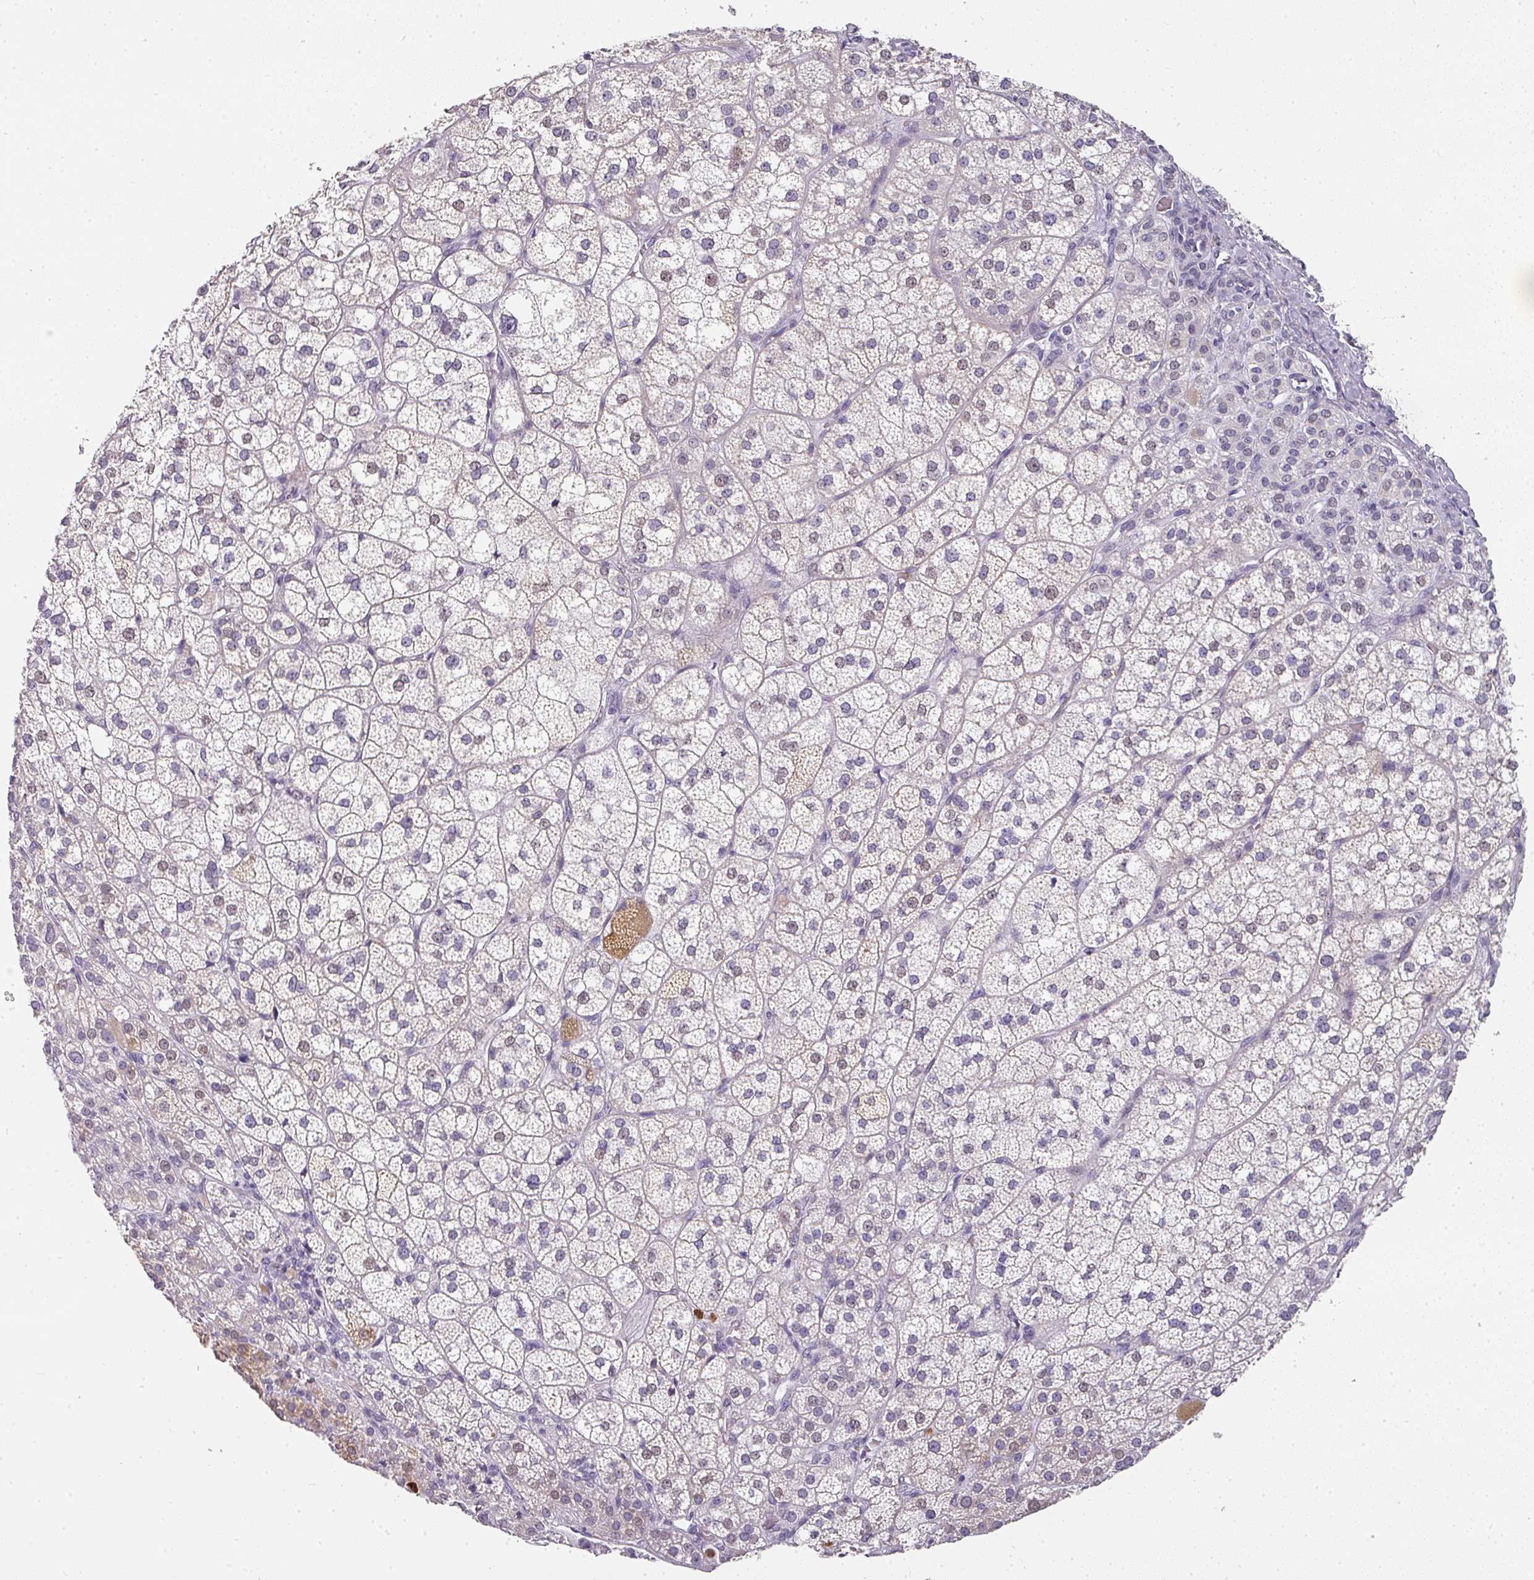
{"staining": {"intensity": "moderate", "quantity": "<25%", "location": "cytoplasmic/membranous,nuclear"}, "tissue": "adrenal gland", "cell_type": "Glandular cells", "image_type": "normal", "snomed": [{"axis": "morphology", "description": "Normal tissue, NOS"}, {"axis": "topography", "description": "Adrenal gland"}], "caption": "This photomicrograph displays normal adrenal gland stained with immunohistochemistry to label a protein in brown. The cytoplasmic/membranous,nuclear of glandular cells show moderate positivity for the protein. Nuclei are counter-stained blue.", "gene": "CAMP", "patient": {"sex": "female", "age": 60}}